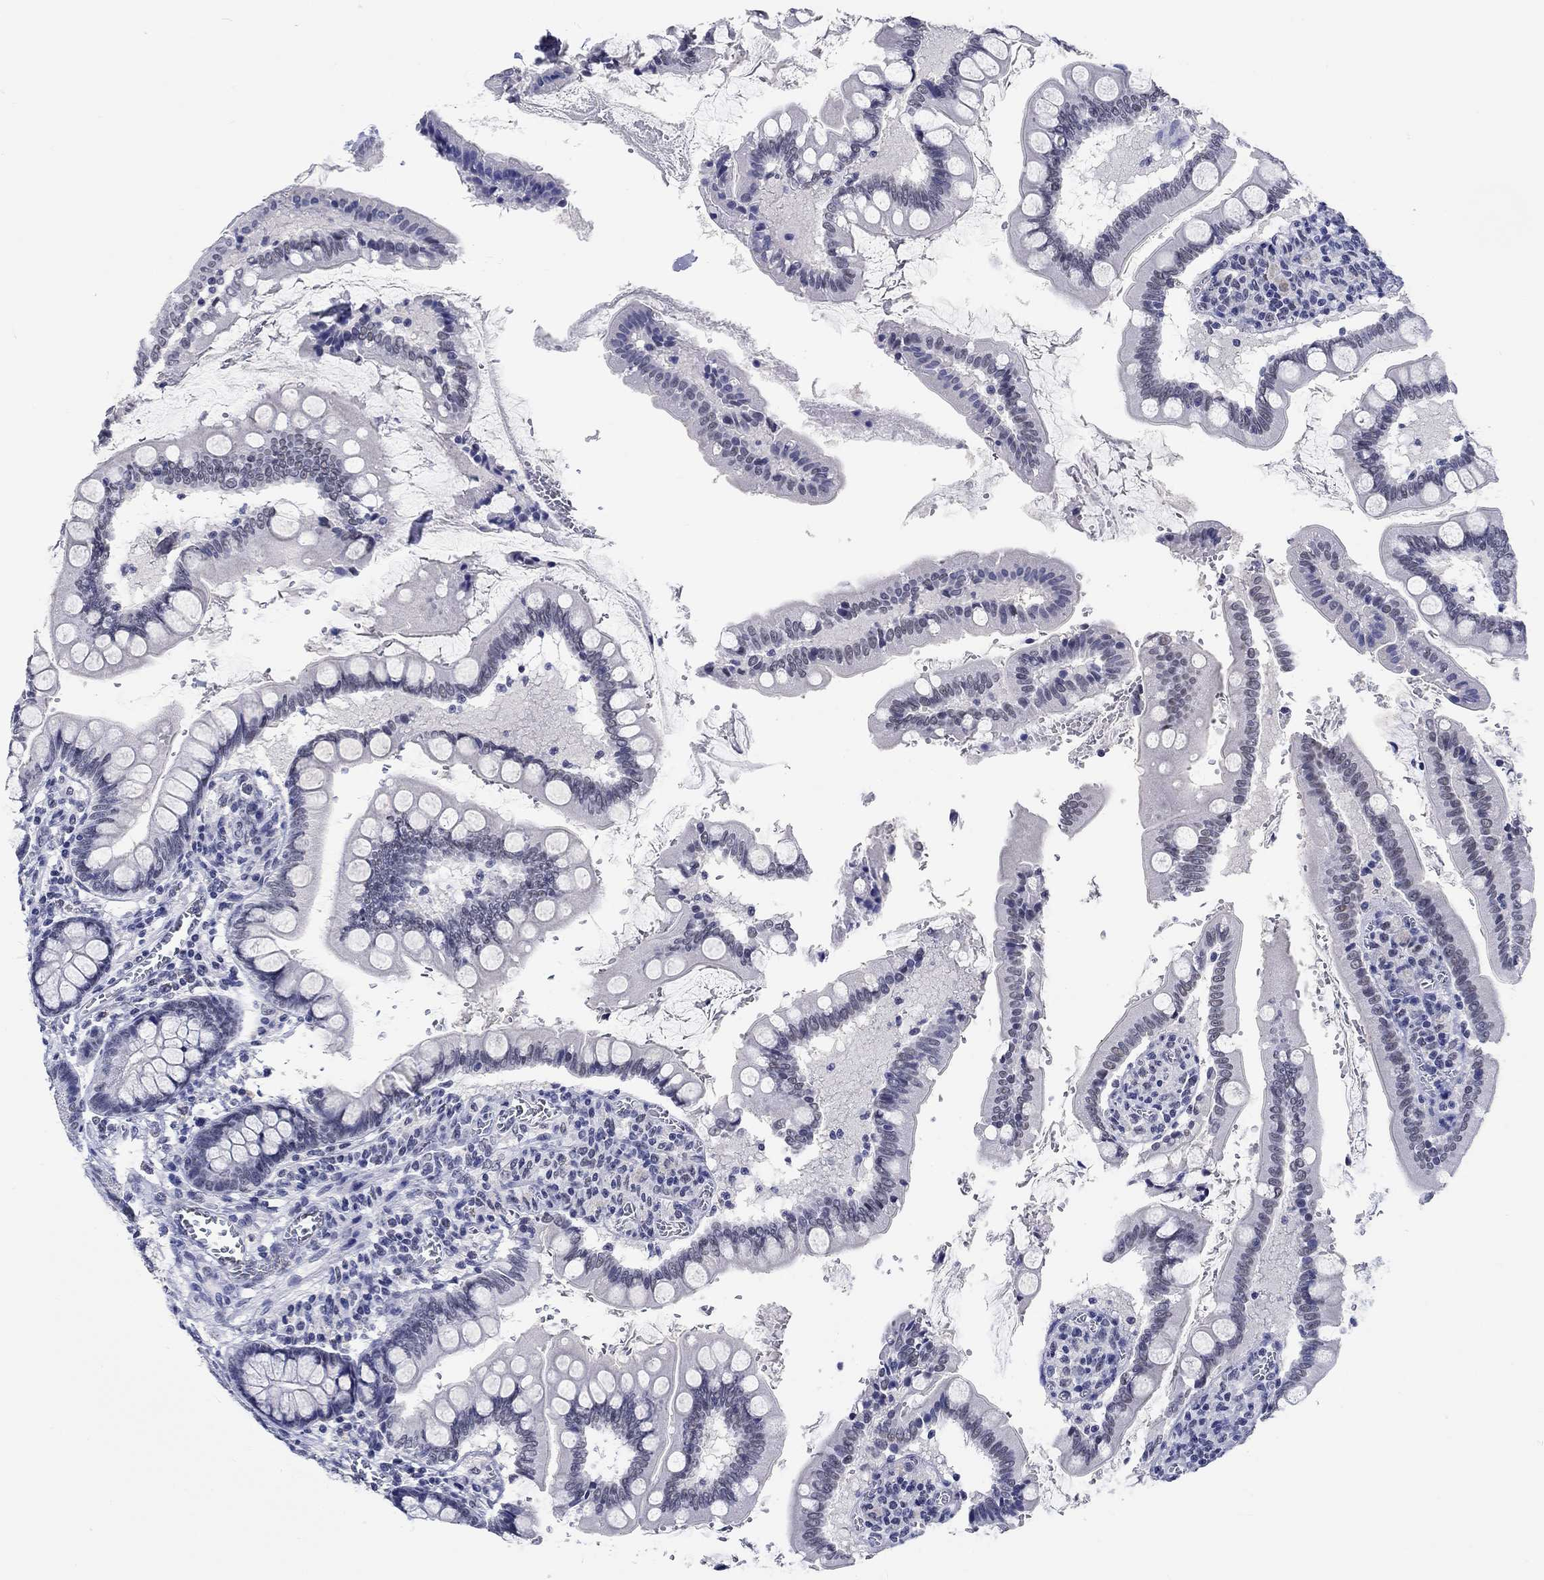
{"staining": {"intensity": "moderate", "quantity": "<25%", "location": "cytoplasmic/membranous"}, "tissue": "small intestine", "cell_type": "Glandular cells", "image_type": "normal", "snomed": [{"axis": "morphology", "description": "Normal tissue, NOS"}, {"axis": "topography", "description": "Small intestine"}], "caption": "Unremarkable small intestine reveals moderate cytoplasmic/membranous positivity in approximately <25% of glandular cells.", "gene": "GRIN1", "patient": {"sex": "female", "age": 56}}